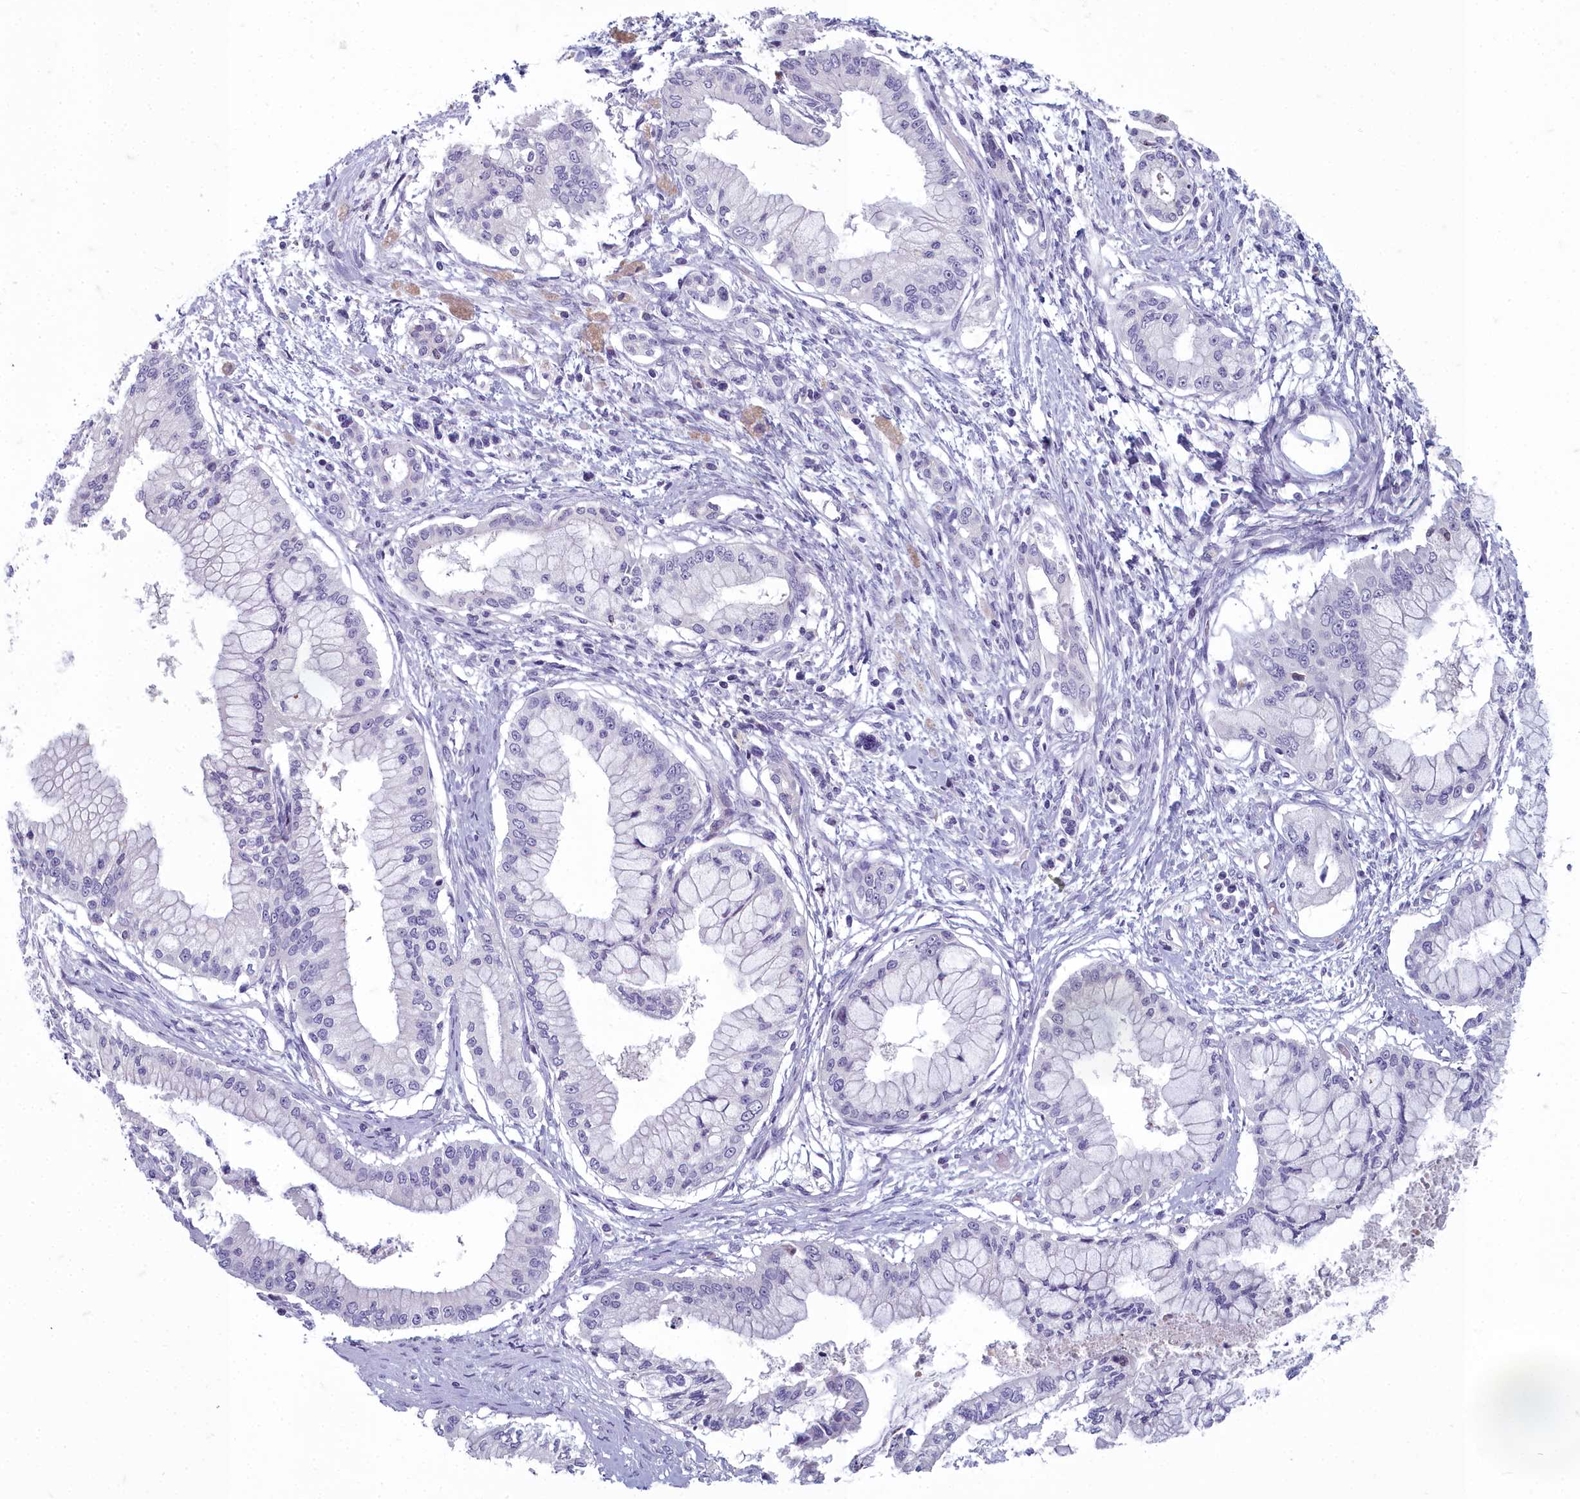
{"staining": {"intensity": "negative", "quantity": "none", "location": "none"}, "tissue": "pancreatic cancer", "cell_type": "Tumor cells", "image_type": "cancer", "snomed": [{"axis": "morphology", "description": "Adenocarcinoma, NOS"}, {"axis": "topography", "description": "Pancreas"}], "caption": "There is no significant positivity in tumor cells of adenocarcinoma (pancreatic).", "gene": "INSYN2A", "patient": {"sex": "male", "age": 46}}